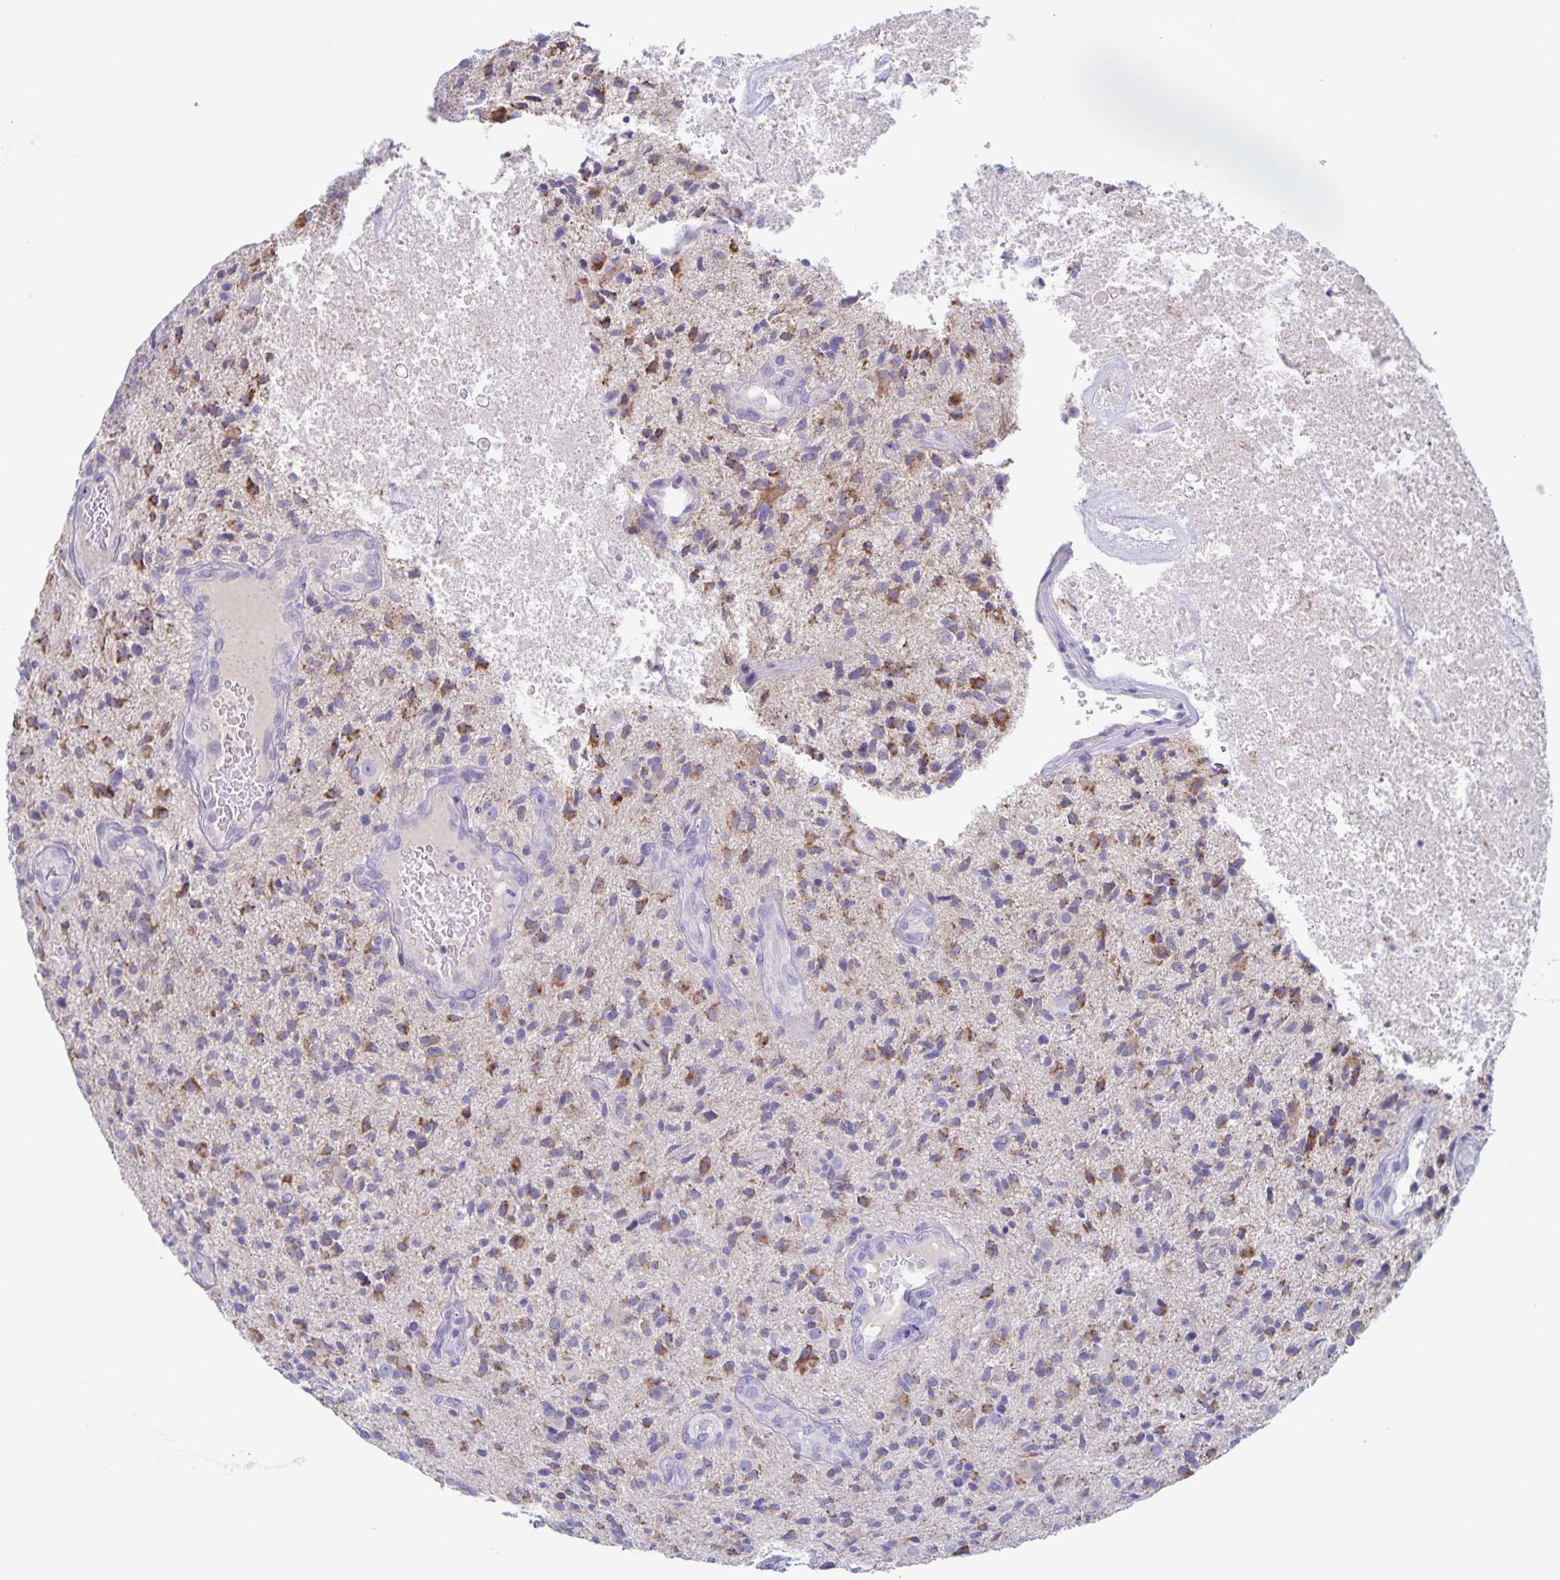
{"staining": {"intensity": "moderate", "quantity": "<25%", "location": "cytoplasmic/membranous"}, "tissue": "glioma", "cell_type": "Tumor cells", "image_type": "cancer", "snomed": [{"axis": "morphology", "description": "Glioma, malignant, High grade"}, {"axis": "topography", "description": "Brain"}], "caption": "This image shows malignant glioma (high-grade) stained with immunohistochemistry to label a protein in brown. The cytoplasmic/membranous of tumor cells show moderate positivity for the protein. Nuclei are counter-stained blue.", "gene": "RPL36A", "patient": {"sex": "male", "age": 55}}